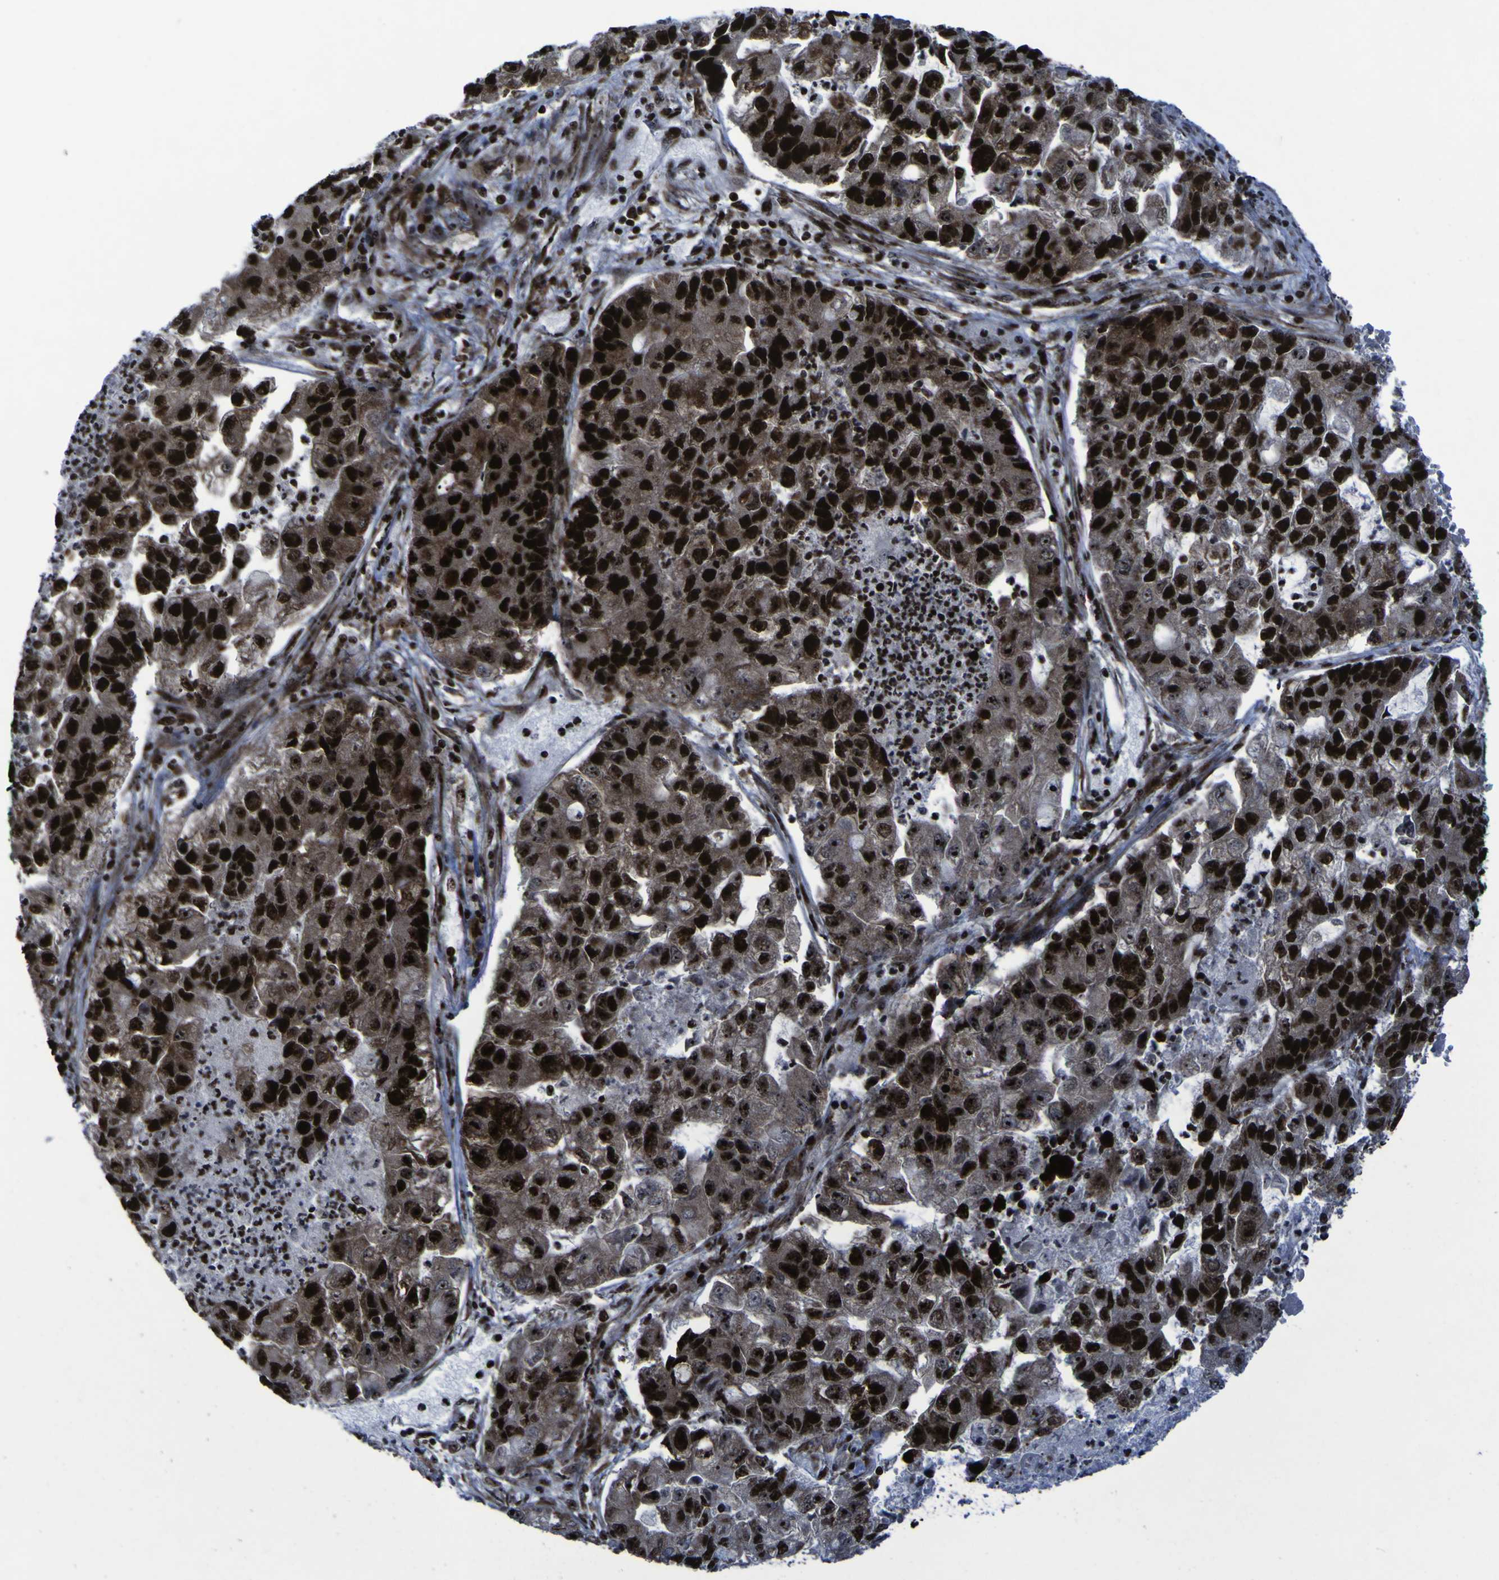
{"staining": {"intensity": "strong", "quantity": ">75%", "location": "nuclear"}, "tissue": "lung cancer", "cell_type": "Tumor cells", "image_type": "cancer", "snomed": [{"axis": "morphology", "description": "Adenocarcinoma, NOS"}, {"axis": "topography", "description": "Lung"}], "caption": "Immunohistochemical staining of human lung cancer demonstrates strong nuclear protein positivity in approximately >75% of tumor cells.", "gene": "NPM1", "patient": {"sex": "female", "age": 51}}